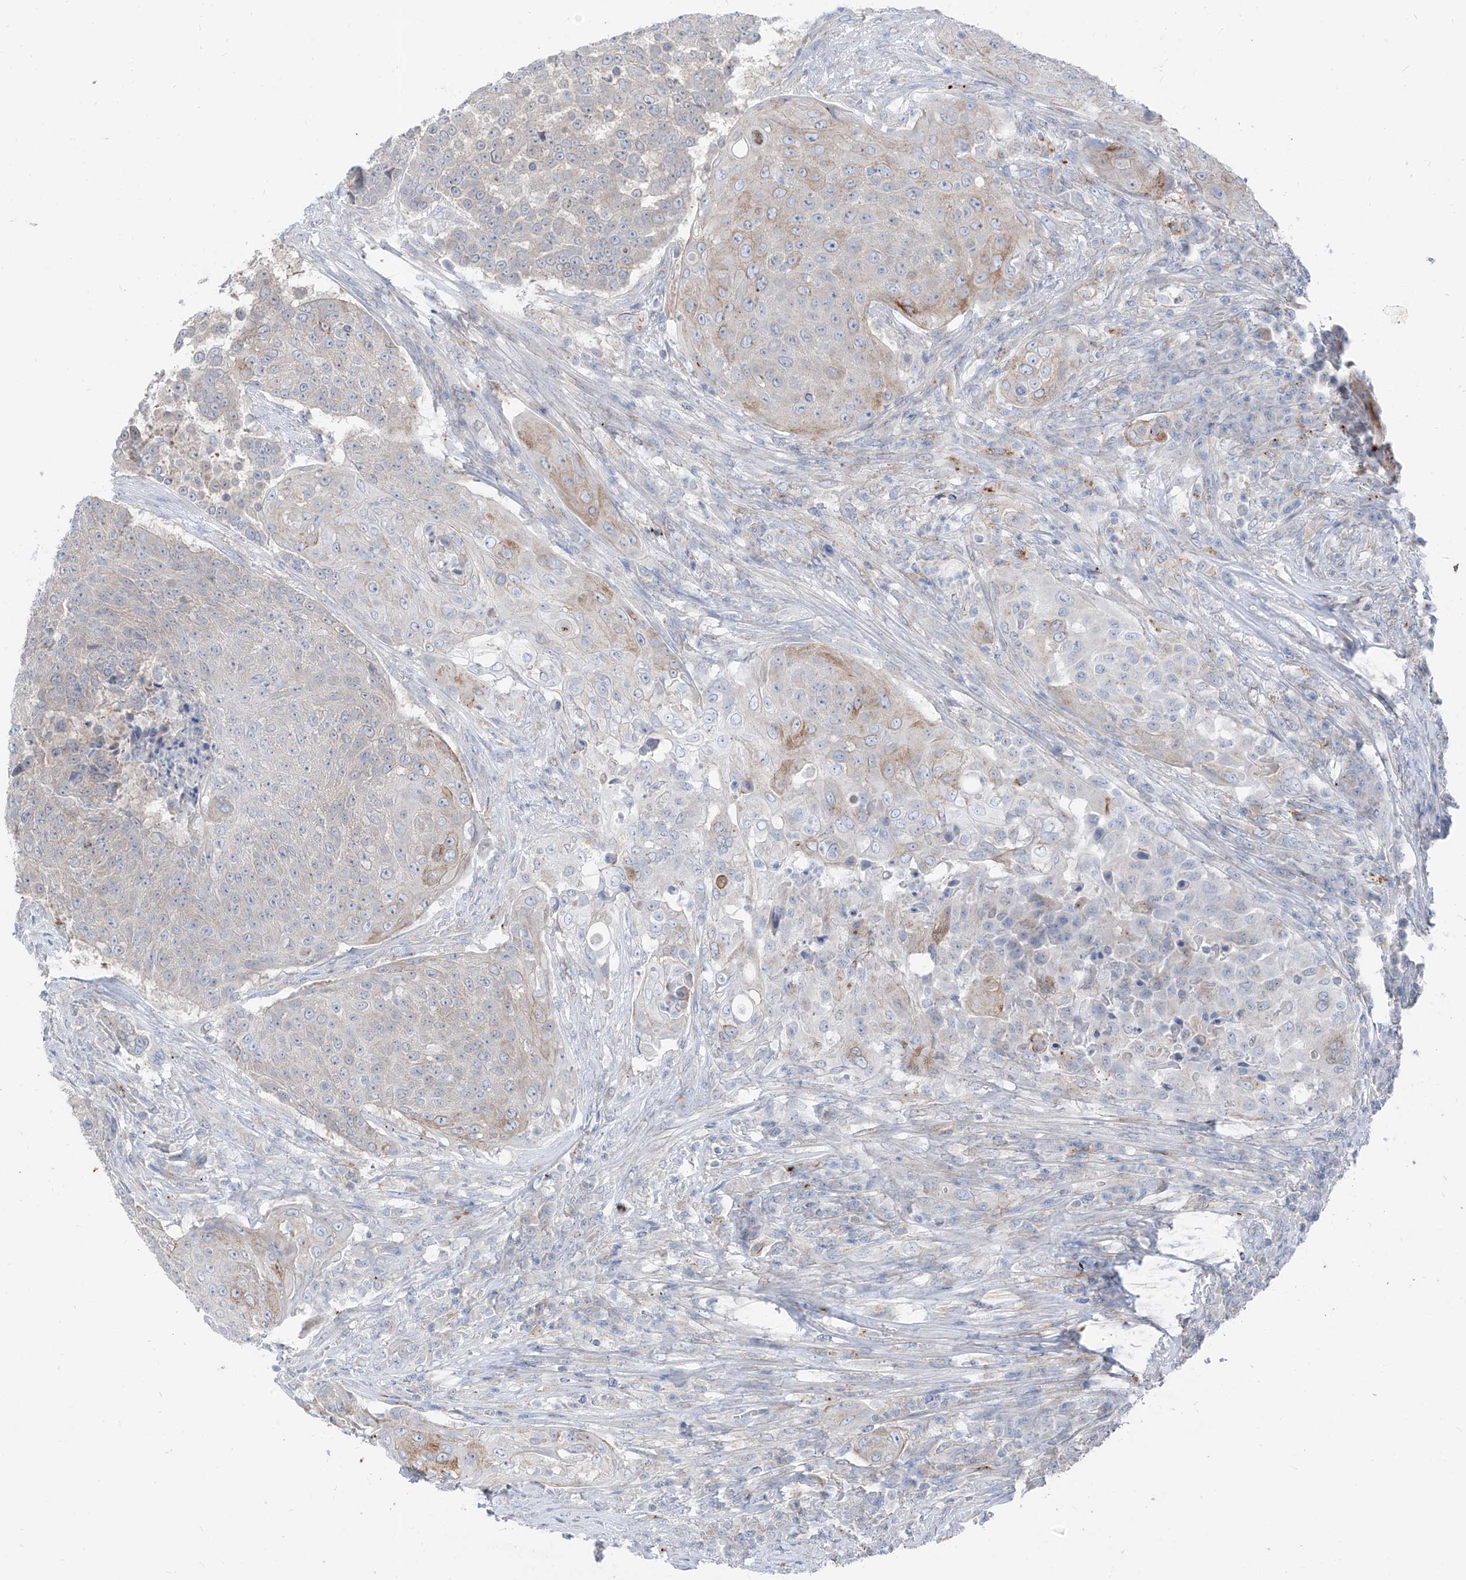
{"staining": {"intensity": "weak", "quantity": "25%-75%", "location": "cytoplasmic/membranous"}, "tissue": "urothelial cancer", "cell_type": "Tumor cells", "image_type": "cancer", "snomed": [{"axis": "morphology", "description": "Urothelial carcinoma, High grade"}, {"axis": "topography", "description": "Urinary bladder"}], "caption": "Protein expression analysis of urothelial cancer shows weak cytoplasmic/membranous expression in approximately 25%-75% of tumor cells.", "gene": "GPR137C", "patient": {"sex": "female", "age": 63}}